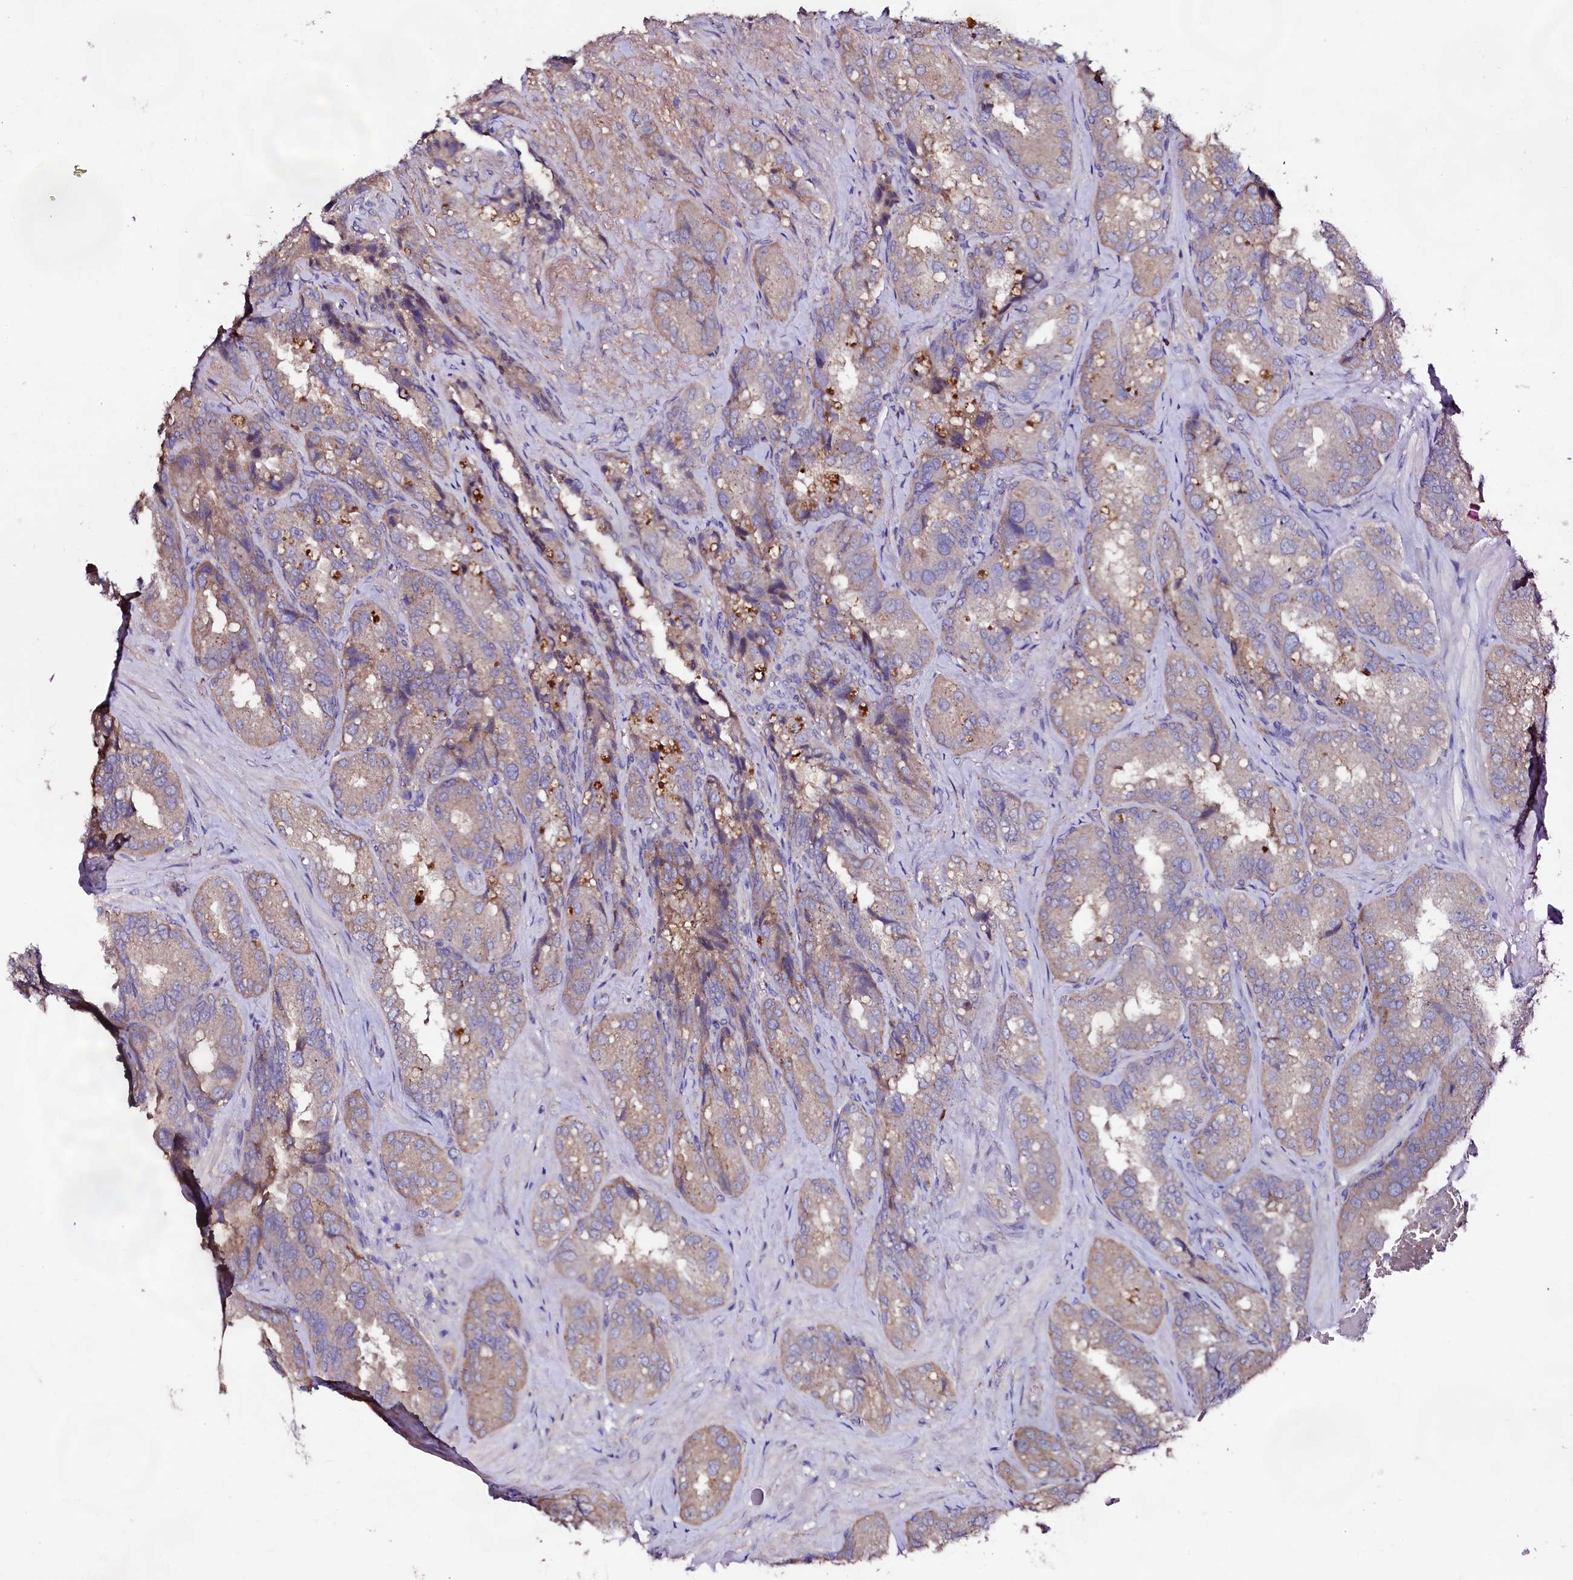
{"staining": {"intensity": "moderate", "quantity": "25%-75%", "location": "cytoplasmic/membranous"}, "tissue": "seminal vesicle", "cell_type": "Glandular cells", "image_type": "normal", "snomed": [{"axis": "morphology", "description": "Normal tissue, NOS"}, {"axis": "topography", "description": "Prostate and seminal vesicle, NOS"}, {"axis": "topography", "description": "Prostate"}, {"axis": "topography", "description": "Seminal veicle"}], "caption": "Moderate cytoplasmic/membranous positivity is present in approximately 25%-75% of glandular cells in benign seminal vesicle.", "gene": "USPL1", "patient": {"sex": "male", "age": 67}}